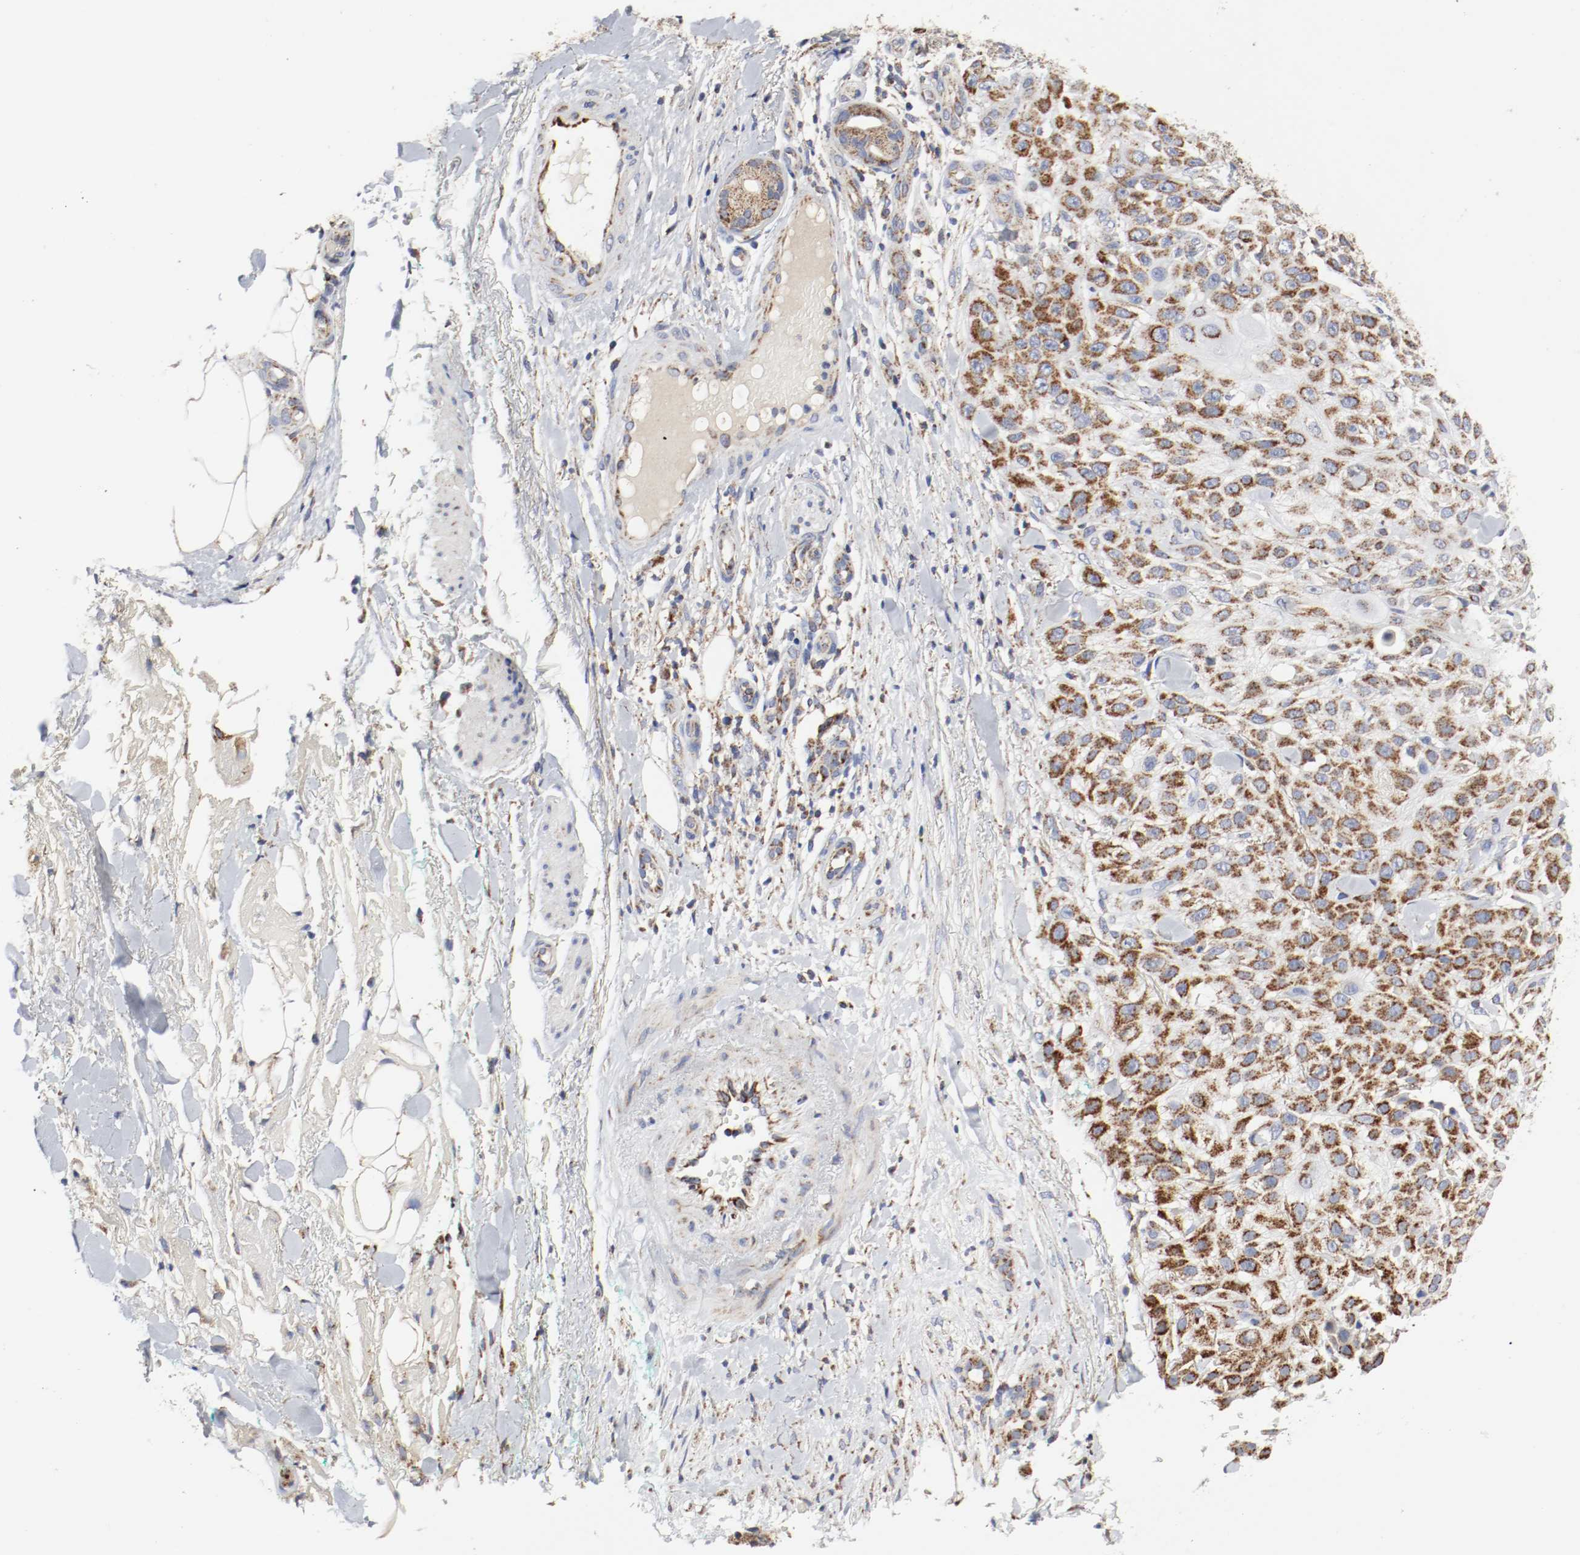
{"staining": {"intensity": "strong", "quantity": ">75%", "location": "cytoplasmic/membranous"}, "tissue": "skin cancer", "cell_type": "Tumor cells", "image_type": "cancer", "snomed": [{"axis": "morphology", "description": "Squamous cell carcinoma, NOS"}, {"axis": "topography", "description": "Skin"}], "caption": "The image demonstrates staining of skin cancer (squamous cell carcinoma), revealing strong cytoplasmic/membranous protein staining (brown color) within tumor cells.", "gene": "AFG3L2", "patient": {"sex": "female", "age": 42}}